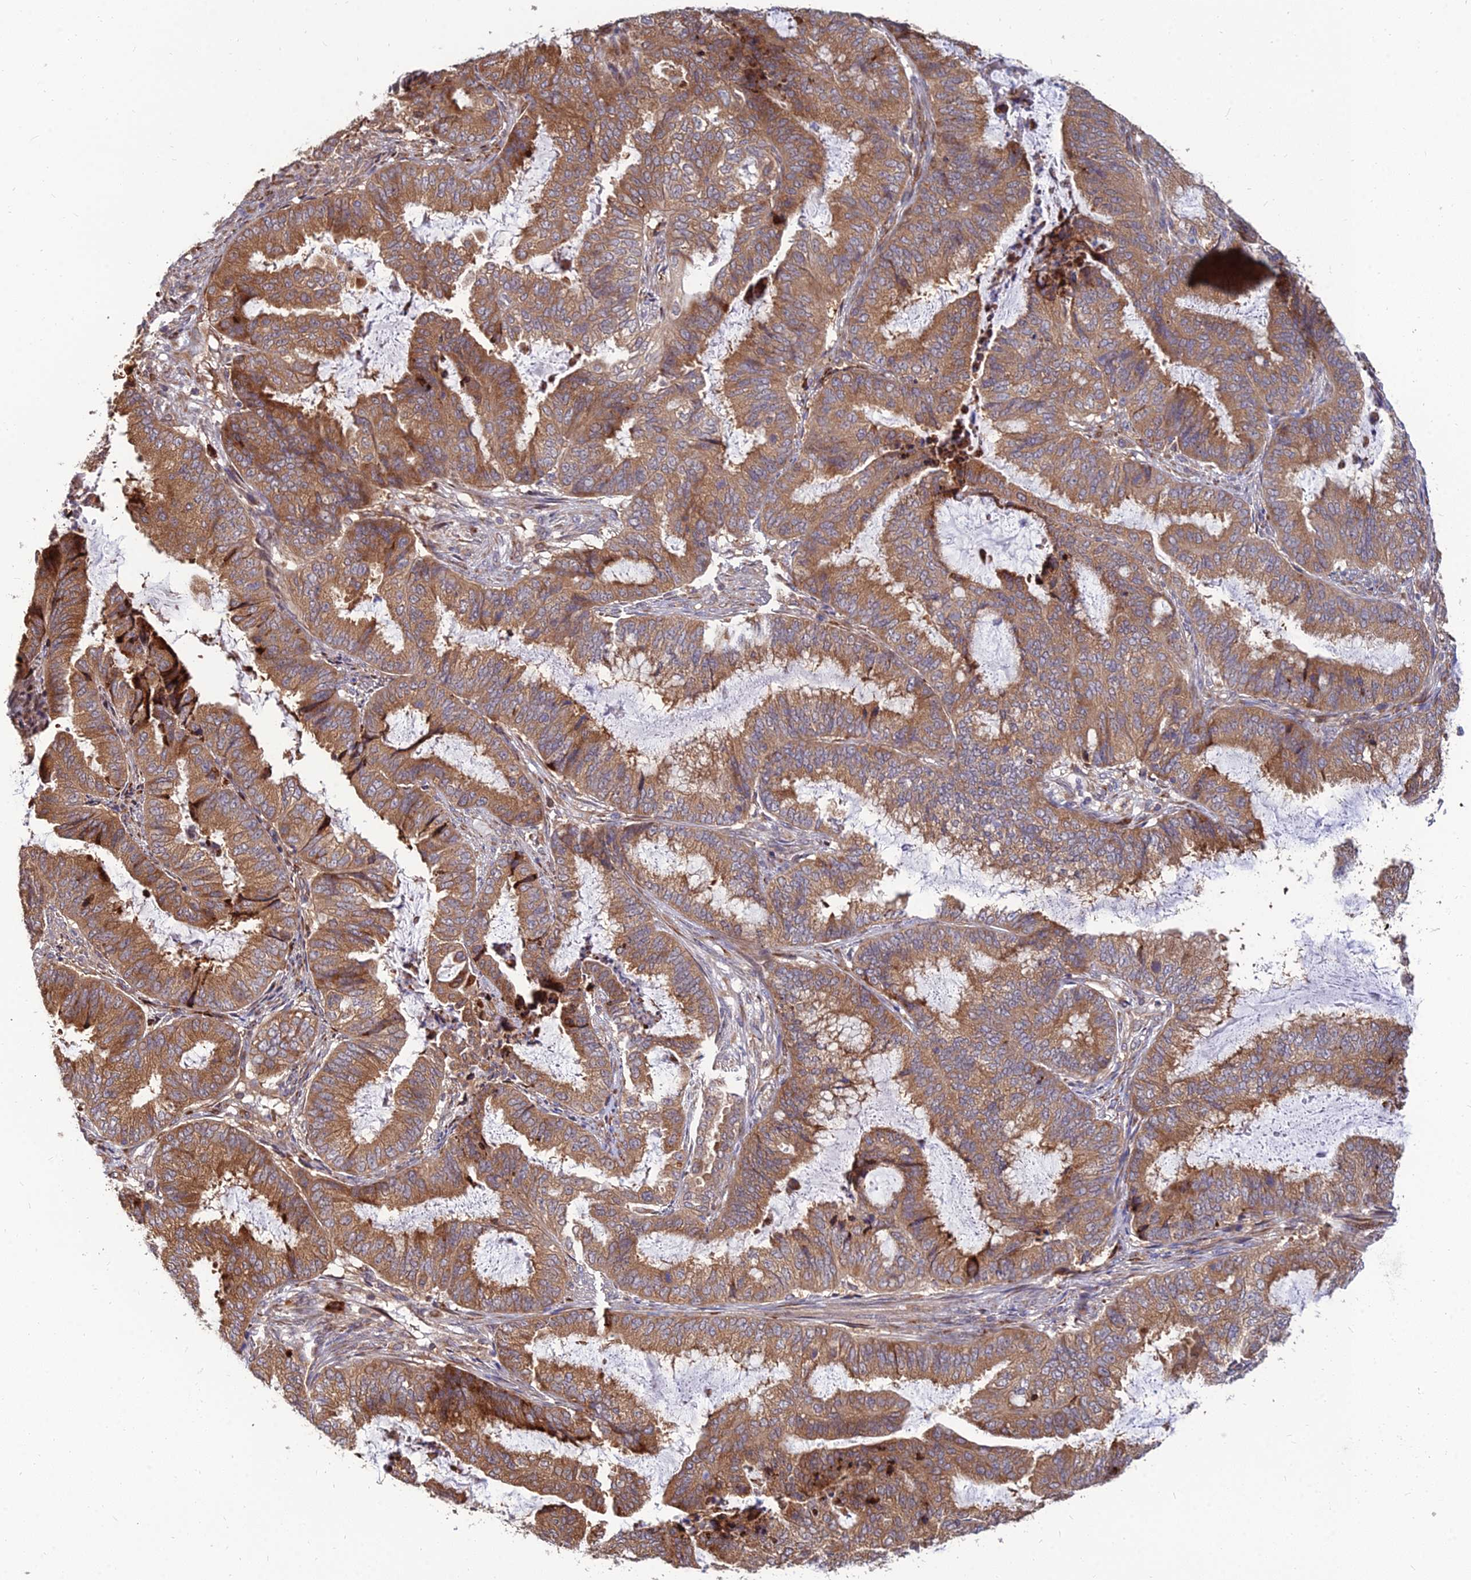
{"staining": {"intensity": "moderate", "quantity": ">75%", "location": "cytoplasmic/membranous"}, "tissue": "endometrial cancer", "cell_type": "Tumor cells", "image_type": "cancer", "snomed": [{"axis": "morphology", "description": "Adenocarcinoma, NOS"}, {"axis": "topography", "description": "Endometrium"}], "caption": "A micrograph showing moderate cytoplasmic/membranous positivity in about >75% of tumor cells in endometrial cancer, as visualized by brown immunohistochemical staining.", "gene": "CCT6B", "patient": {"sex": "female", "age": 51}}